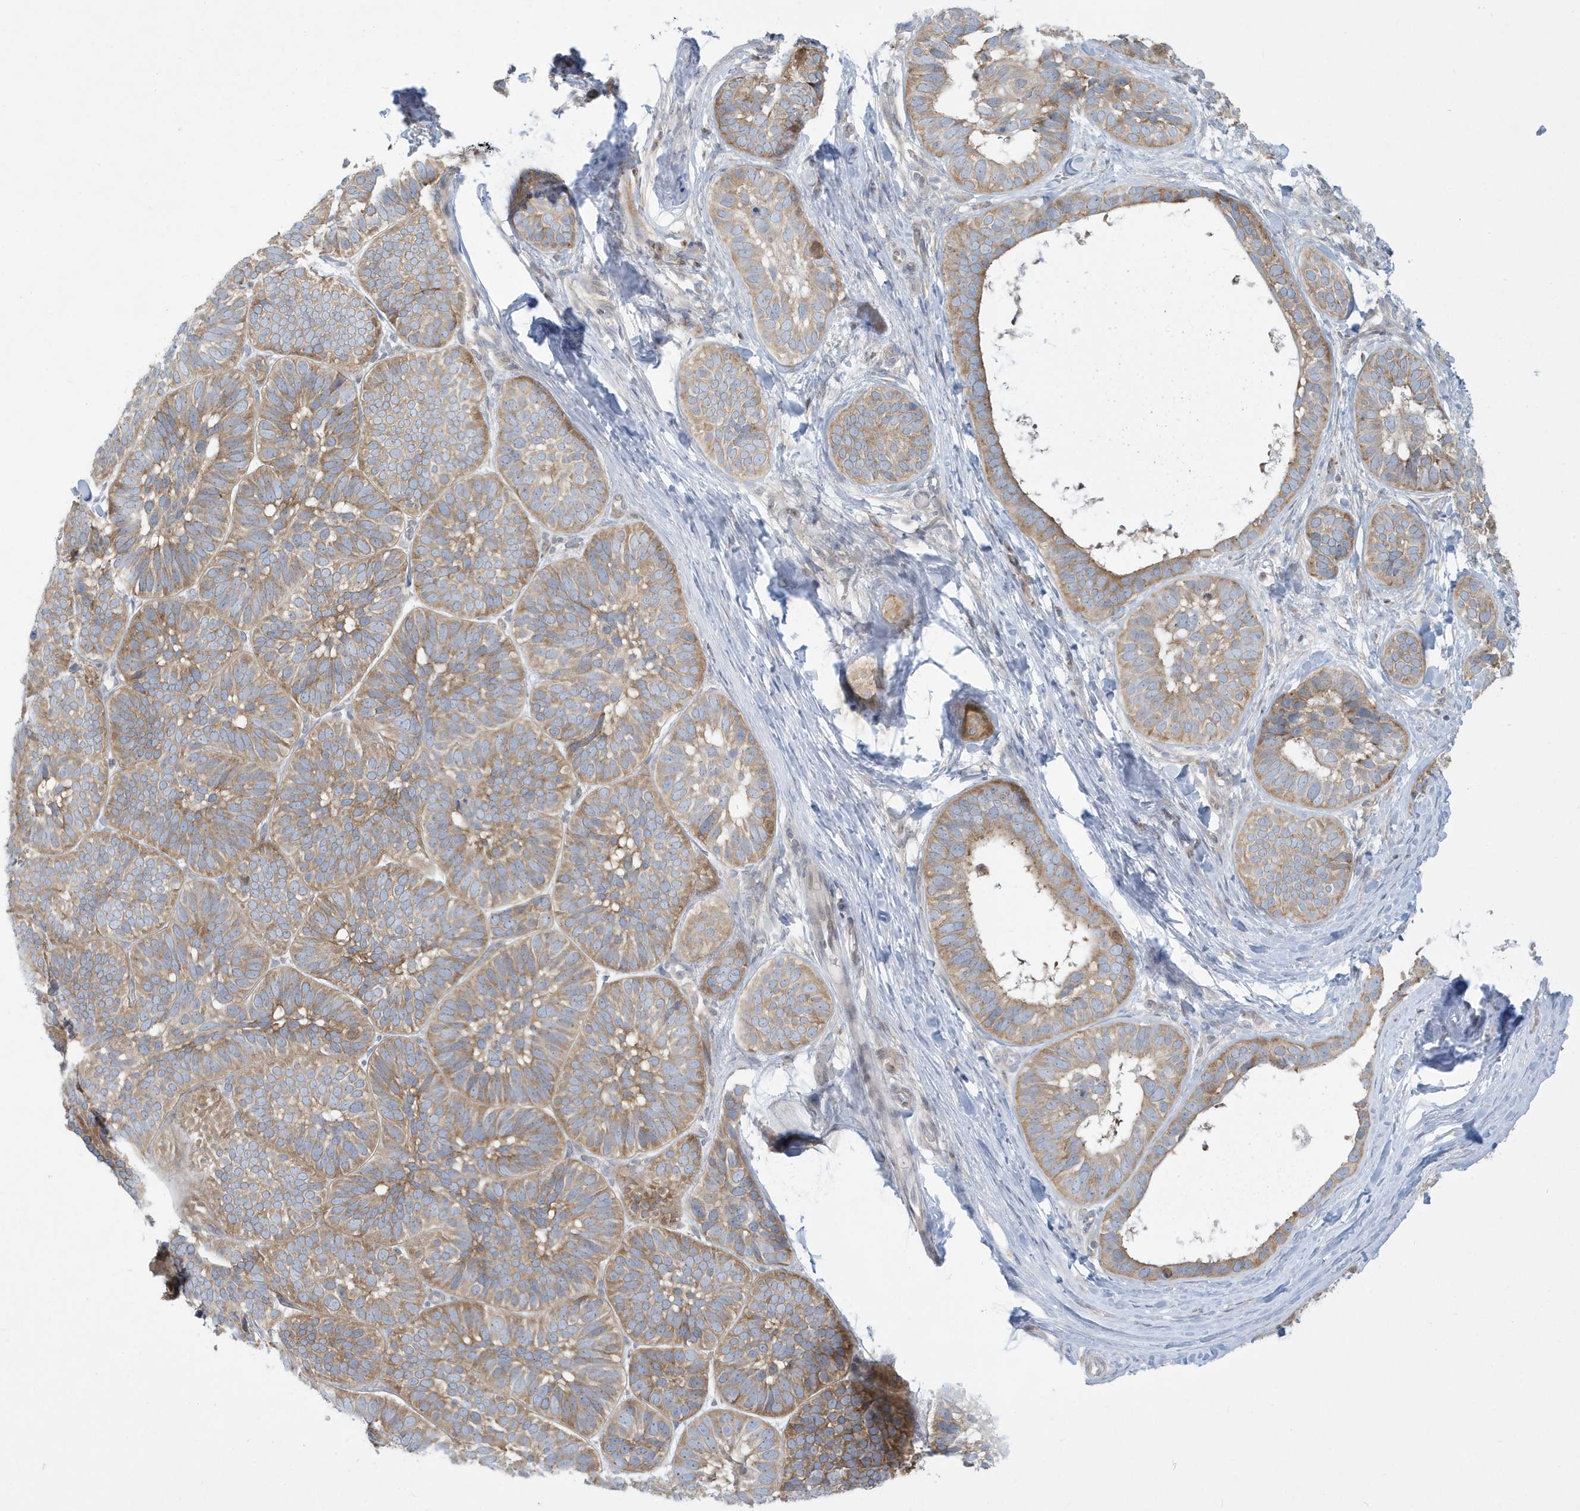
{"staining": {"intensity": "moderate", "quantity": ">75%", "location": "cytoplasmic/membranous"}, "tissue": "skin cancer", "cell_type": "Tumor cells", "image_type": "cancer", "snomed": [{"axis": "morphology", "description": "Basal cell carcinoma"}, {"axis": "topography", "description": "Skin"}], "caption": "There is medium levels of moderate cytoplasmic/membranous expression in tumor cells of skin basal cell carcinoma, as demonstrated by immunohistochemical staining (brown color).", "gene": "SLAMF9", "patient": {"sex": "male", "age": 62}}